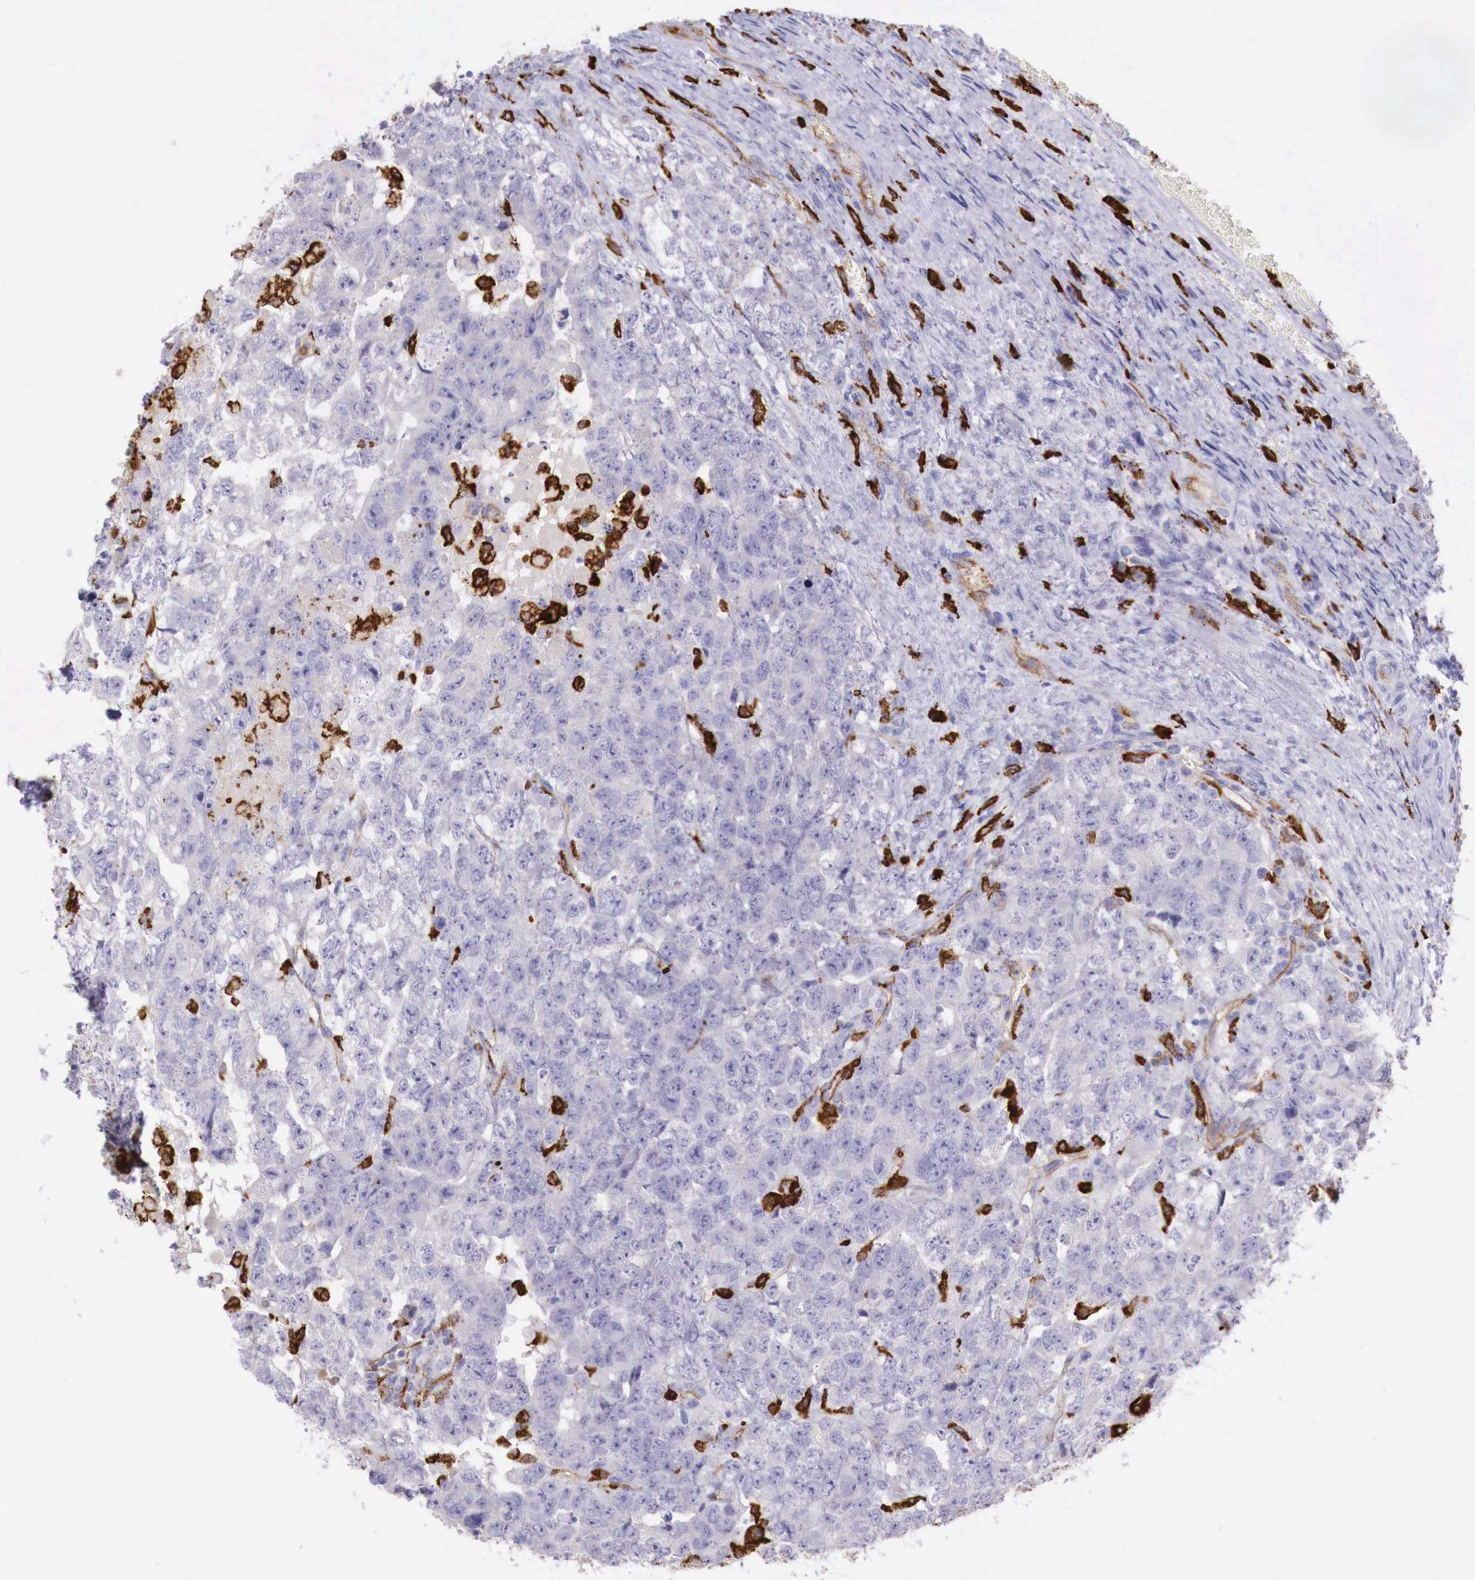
{"staining": {"intensity": "negative", "quantity": "none", "location": "none"}, "tissue": "testis cancer", "cell_type": "Tumor cells", "image_type": "cancer", "snomed": [{"axis": "morphology", "description": "Carcinoma, Embryonal, NOS"}, {"axis": "topography", "description": "Testis"}], "caption": "The photomicrograph exhibits no significant positivity in tumor cells of testis cancer (embryonal carcinoma).", "gene": "MSR1", "patient": {"sex": "male", "age": 36}}